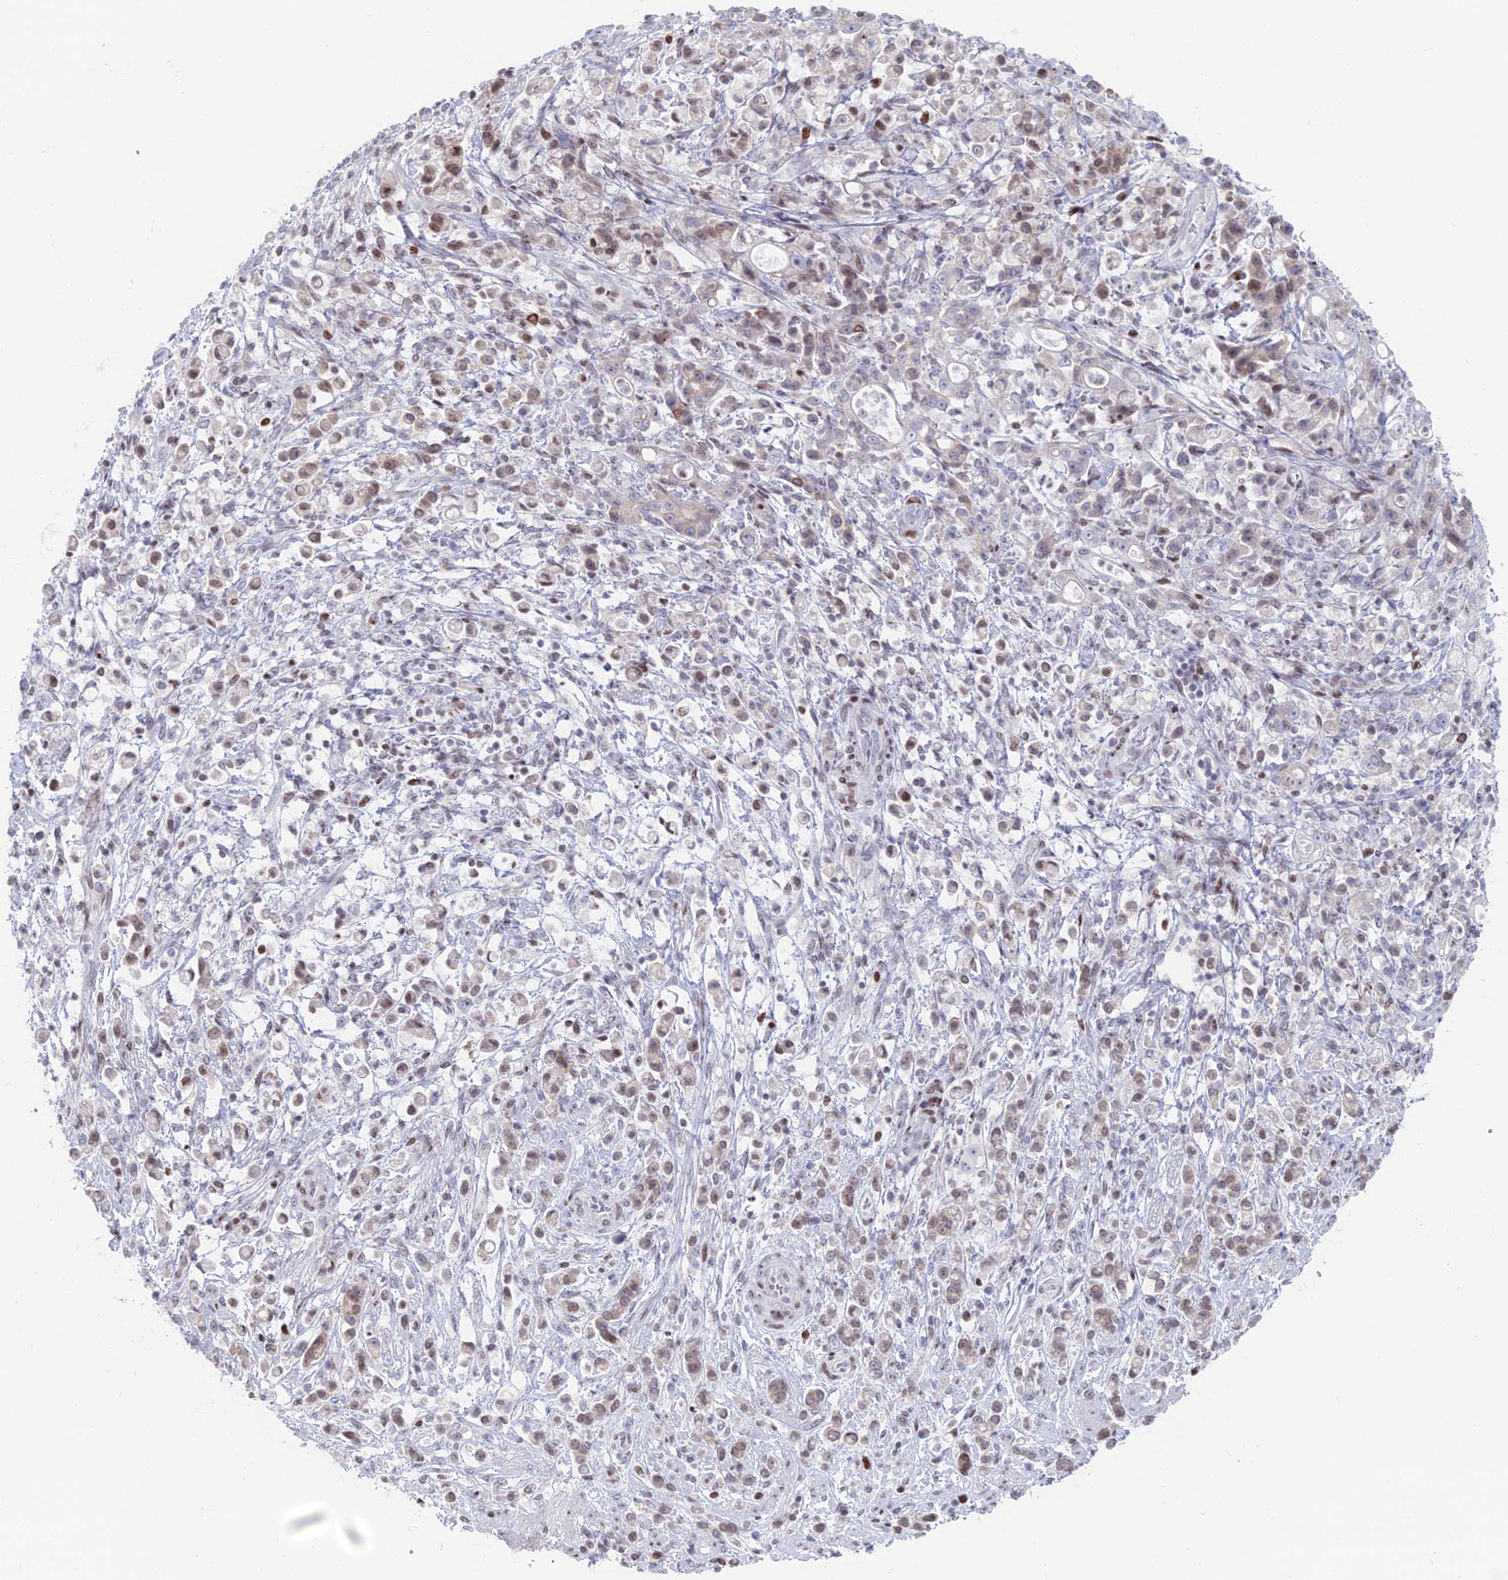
{"staining": {"intensity": "weak", "quantity": "25%-75%", "location": "nuclear"}, "tissue": "stomach cancer", "cell_type": "Tumor cells", "image_type": "cancer", "snomed": [{"axis": "morphology", "description": "Adenocarcinoma, NOS"}, {"axis": "topography", "description": "Stomach"}], "caption": "High-power microscopy captured an immunohistochemistry (IHC) histopathology image of stomach cancer, revealing weak nuclear positivity in about 25%-75% of tumor cells.", "gene": "CERS6", "patient": {"sex": "female", "age": 60}}